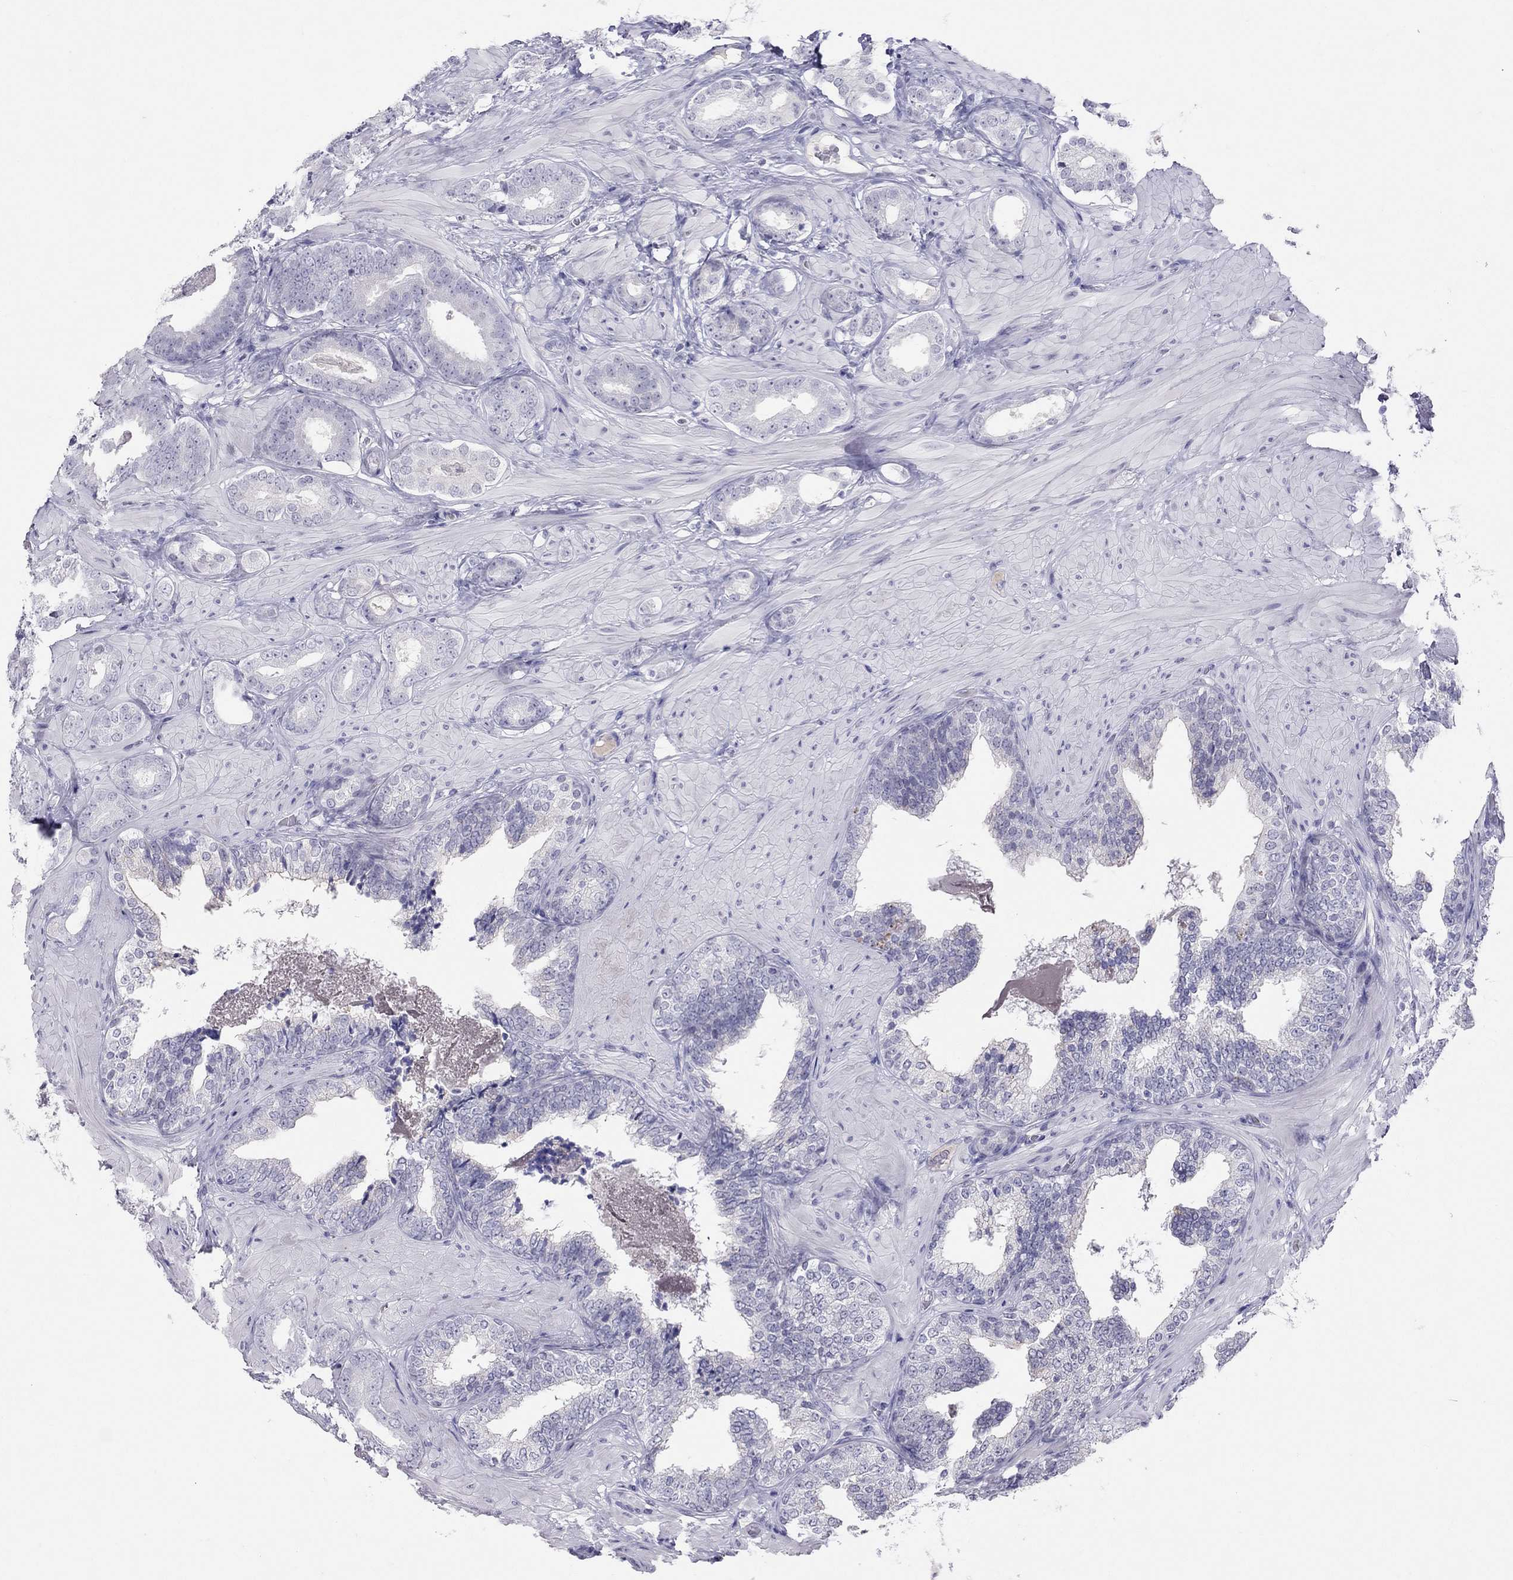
{"staining": {"intensity": "negative", "quantity": "none", "location": "none"}, "tissue": "prostate cancer", "cell_type": "Tumor cells", "image_type": "cancer", "snomed": [{"axis": "morphology", "description": "Adenocarcinoma, Low grade"}, {"axis": "topography", "description": "Prostate"}], "caption": "A histopathology image of human prostate cancer is negative for staining in tumor cells.", "gene": "JHY", "patient": {"sex": "male", "age": 60}}